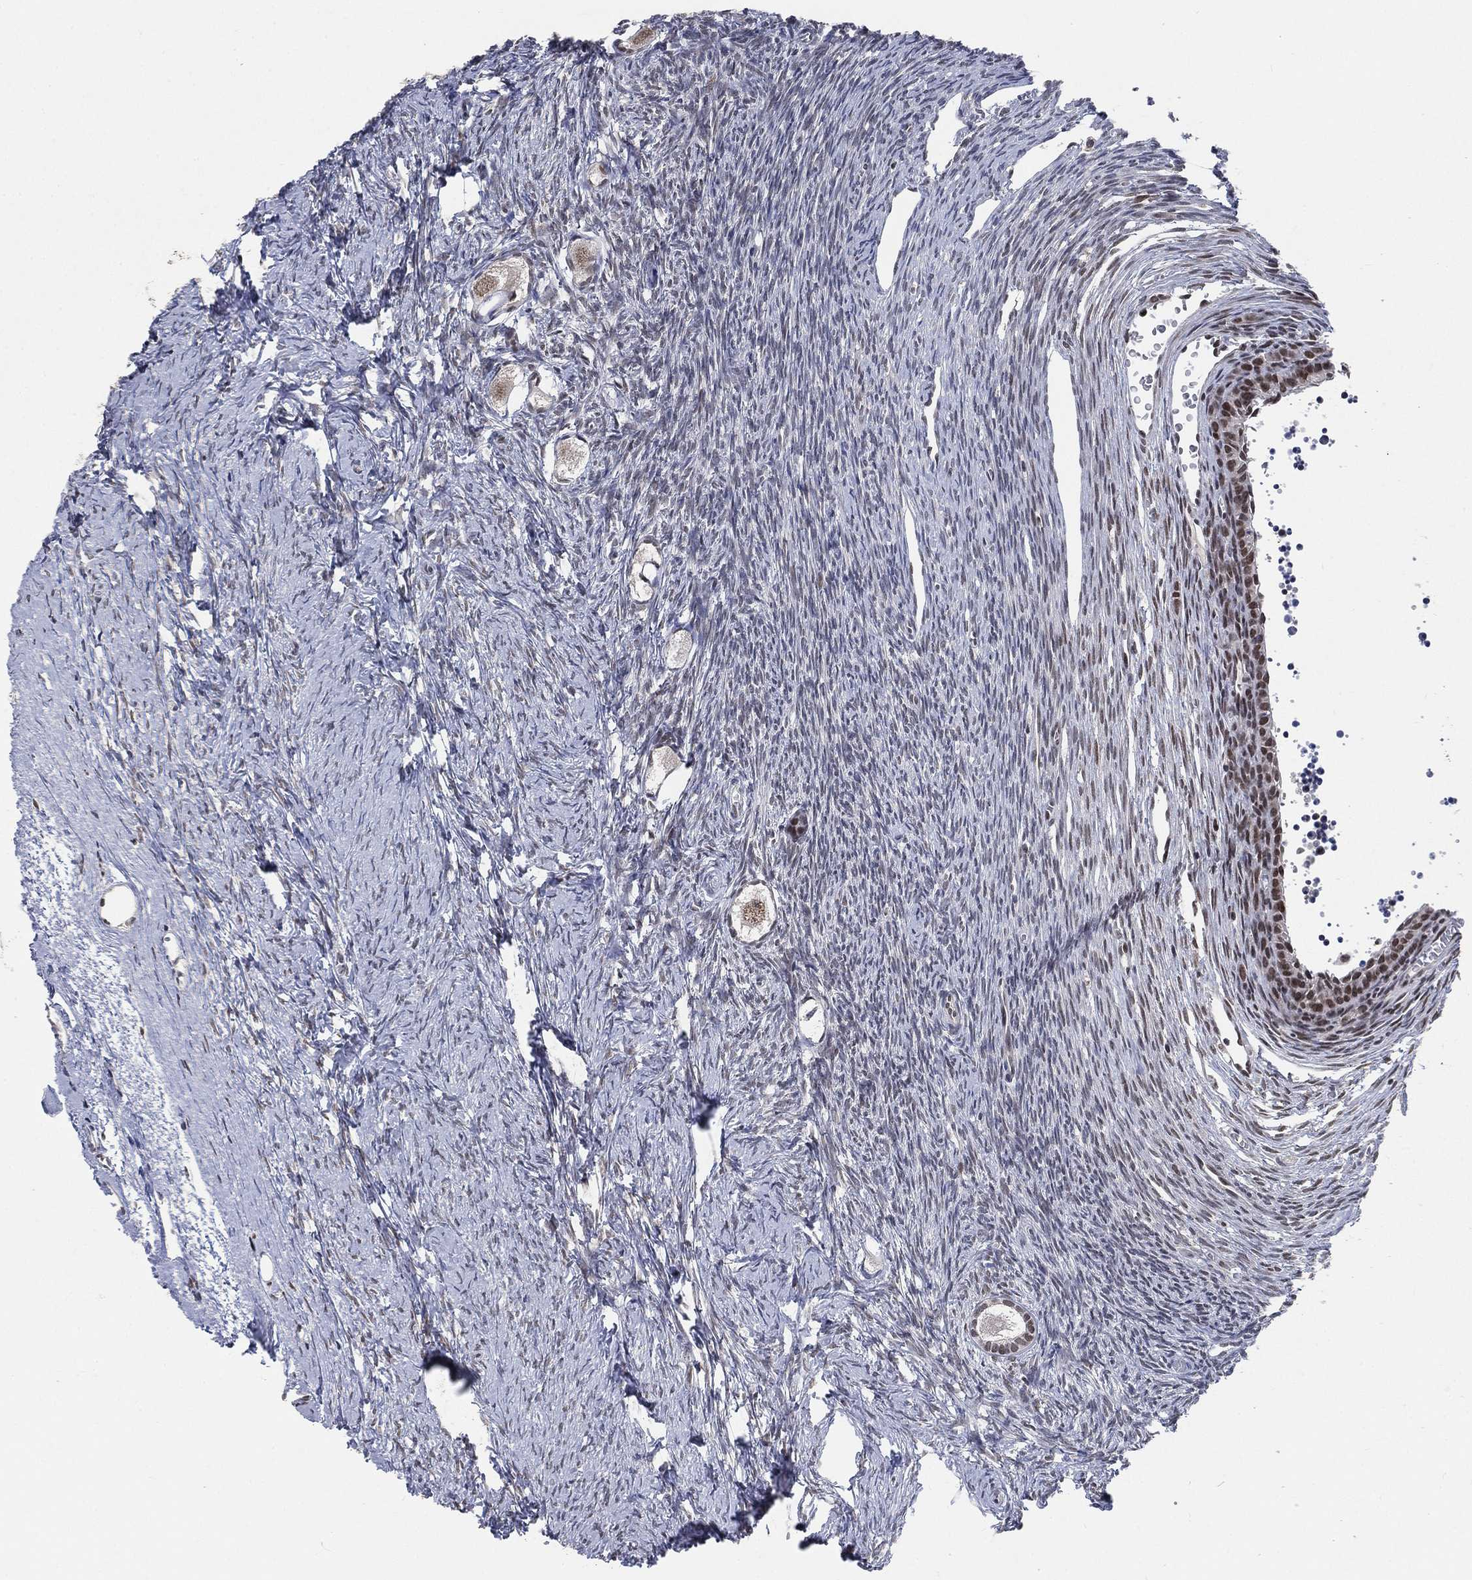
{"staining": {"intensity": "moderate", "quantity": "25%-75%", "location": "cytoplasmic/membranous,nuclear"}, "tissue": "ovary", "cell_type": "Follicle cells", "image_type": "normal", "snomed": [{"axis": "morphology", "description": "Normal tissue, NOS"}, {"axis": "topography", "description": "Ovary"}], "caption": "DAB (3,3'-diaminobenzidine) immunohistochemical staining of benign human ovary displays moderate cytoplasmic/membranous,nuclear protein positivity in approximately 25%-75% of follicle cells.", "gene": "YLPM1", "patient": {"sex": "female", "age": 27}}